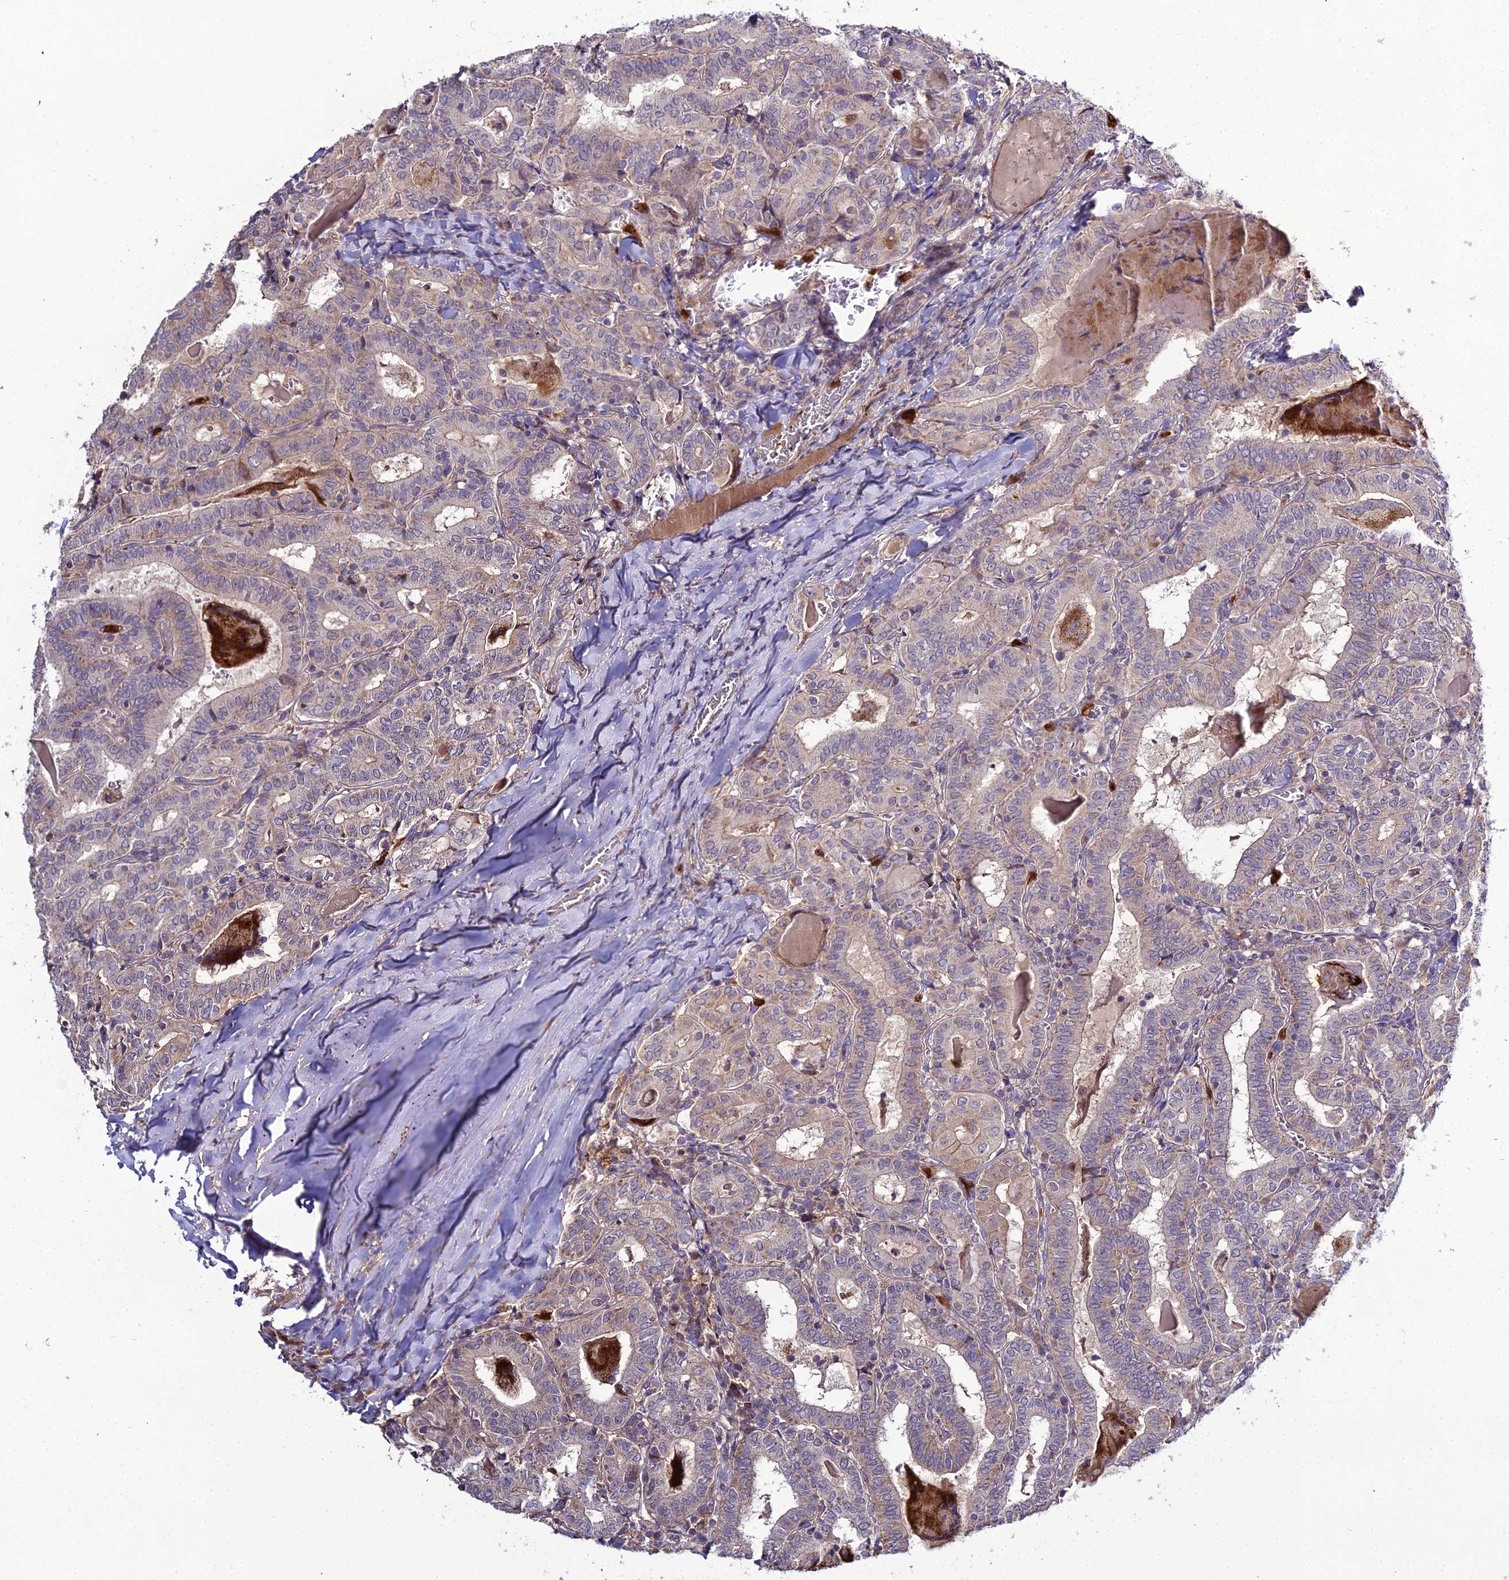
{"staining": {"intensity": "weak", "quantity": "25%-75%", "location": "cytoplasmic/membranous"}, "tissue": "thyroid cancer", "cell_type": "Tumor cells", "image_type": "cancer", "snomed": [{"axis": "morphology", "description": "Papillary adenocarcinoma, NOS"}, {"axis": "topography", "description": "Thyroid gland"}], "caption": "Papillary adenocarcinoma (thyroid) was stained to show a protein in brown. There is low levels of weak cytoplasmic/membranous staining in about 25%-75% of tumor cells. The staining was performed using DAB, with brown indicating positive protein expression. Nuclei are stained blue with hematoxylin.", "gene": "EID2", "patient": {"sex": "female", "age": 72}}